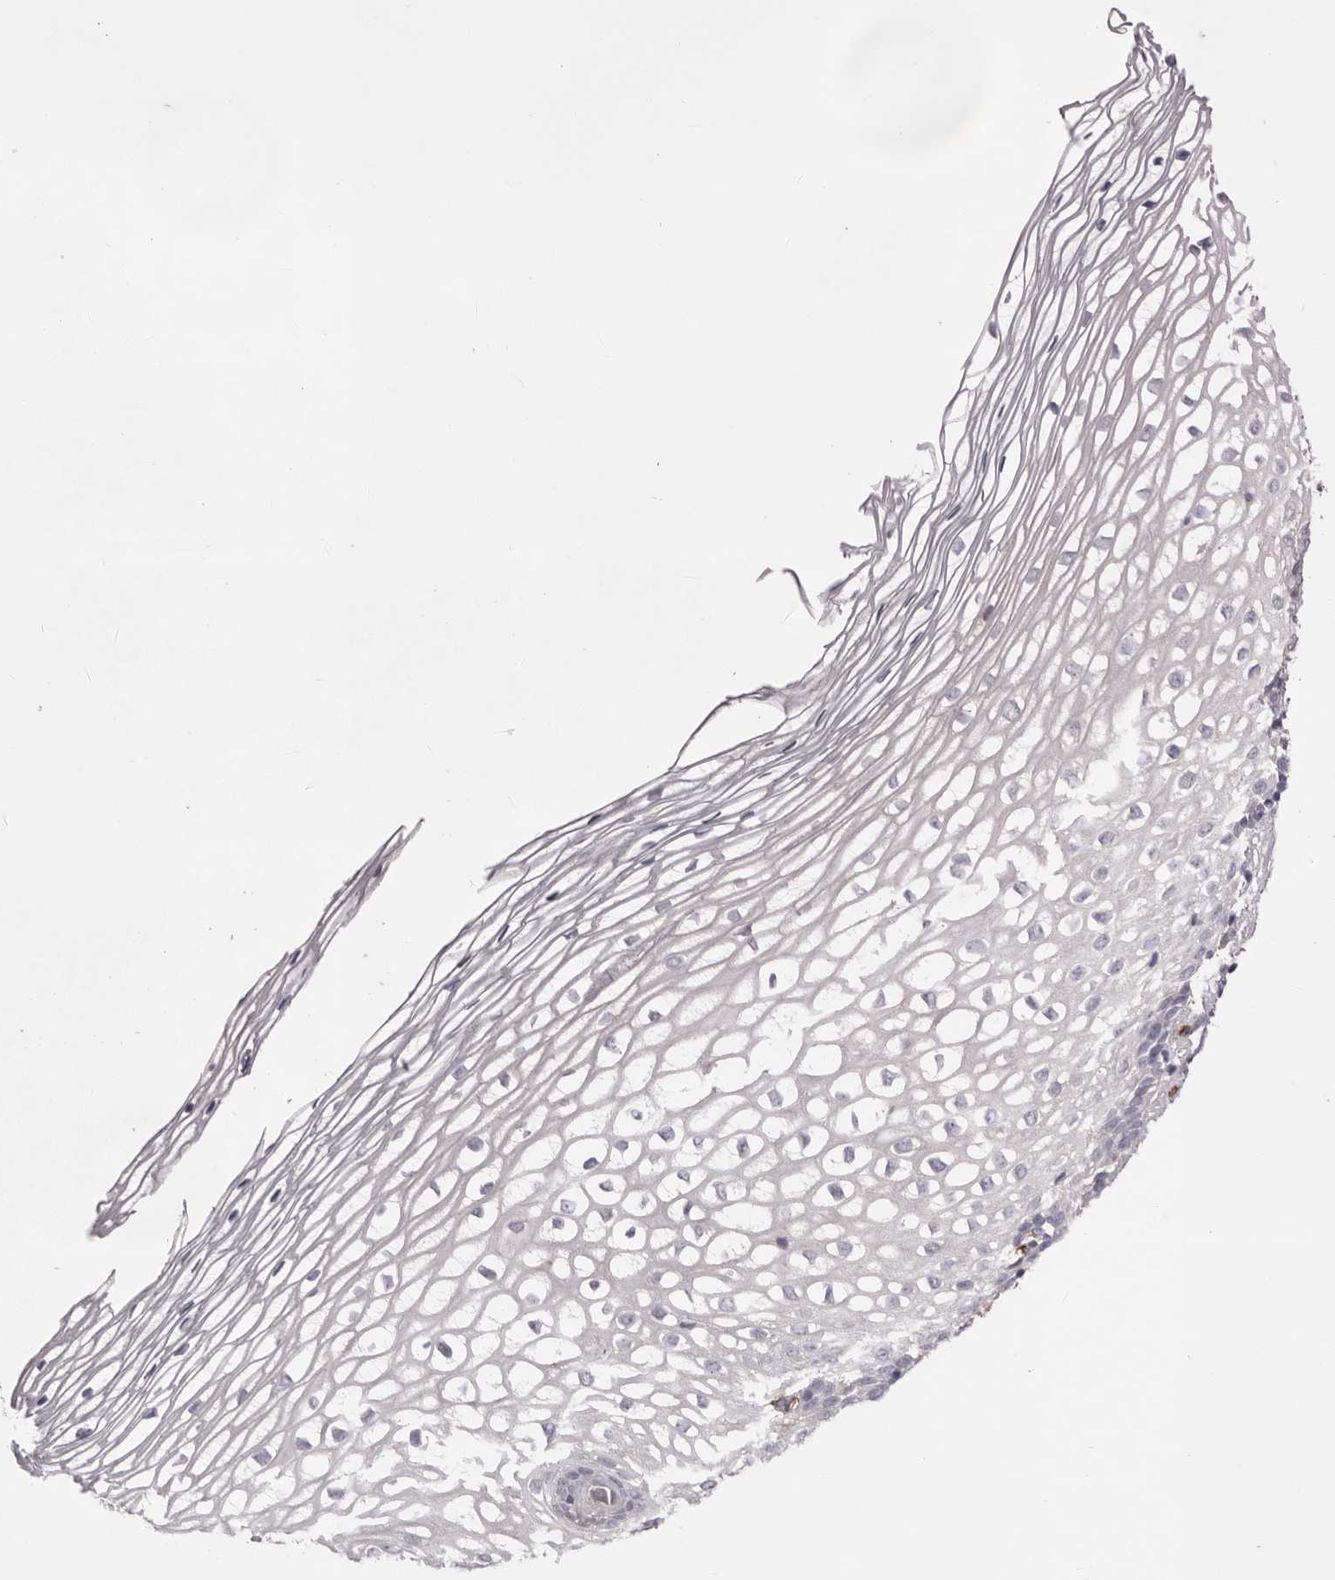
{"staining": {"intensity": "negative", "quantity": "none", "location": "none"}, "tissue": "cervix", "cell_type": "Glandular cells", "image_type": "normal", "snomed": [{"axis": "morphology", "description": "Normal tissue, NOS"}, {"axis": "topography", "description": "Cervix"}], "caption": "This photomicrograph is of unremarkable cervix stained with immunohistochemistry (IHC) to label a protein in brown with the nuclei are counter-stained blue. There is no positivity in glandular cells.", "gene": "LRRC66", "patient": {"sex": "female", "age": 27}}